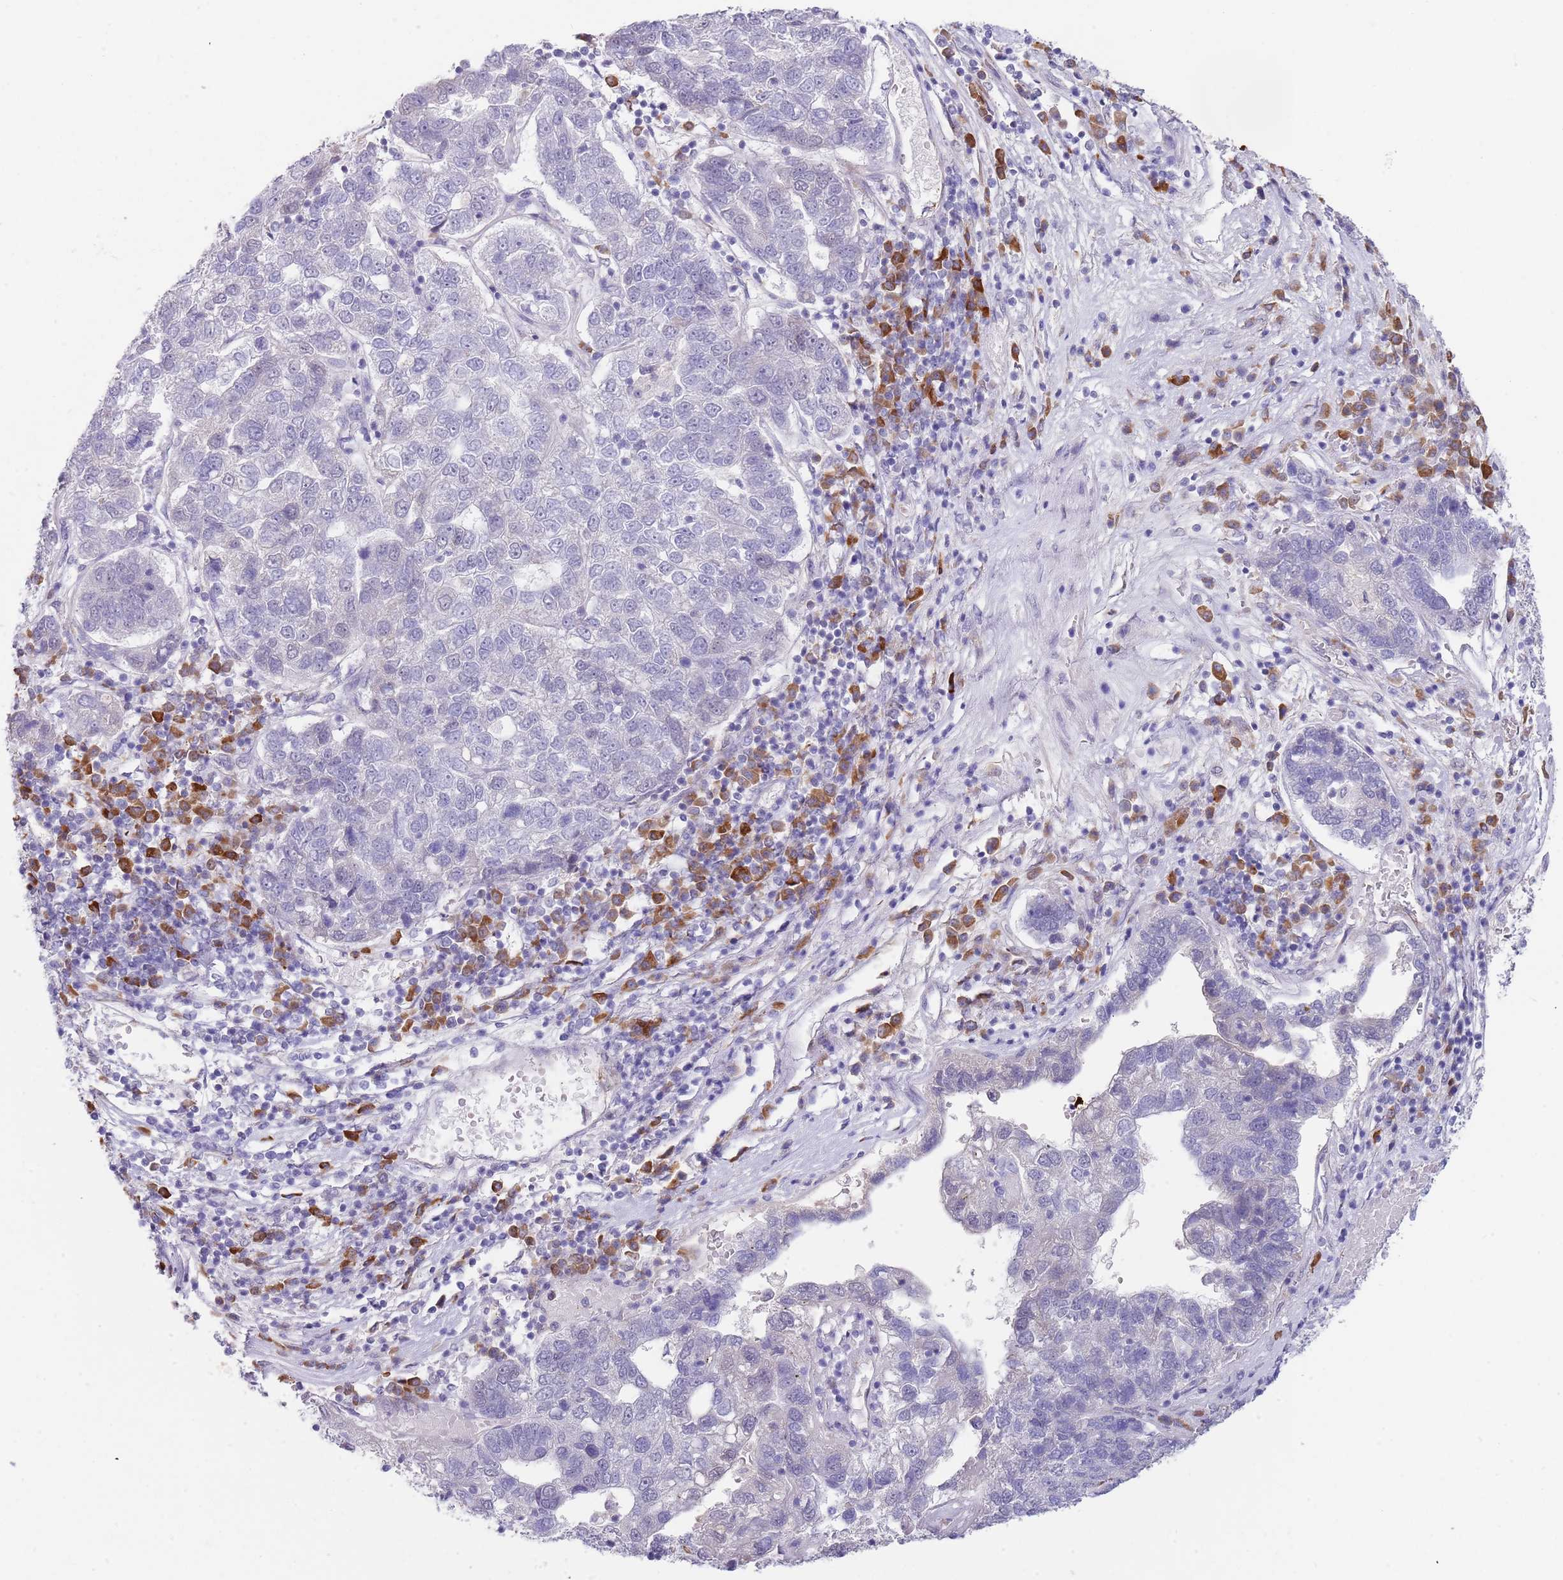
{"staining": {"intensity": "negative", "quantity": "none", "location": "none"}, "tissue": "pancreatic cancer", "cell_type": "Tumor cells", "image_type": "cancer", "snomed": [{"axis": "morphology", "description": "Adenocarcinoma, NOS"}, {"axis": "topography", "description": "Pancreas"}], "caption": "Pancreatic cancer was stained to show a protein in brown. There is no significant positivity in tumor cells. Brightfield microscopy of immunohistochemistry stained with DAB (brown) and hematoxylin (blue), captured at high magnification.", "gene": "TNRC6C", "patient": {"sex": "female", "age": 61}}